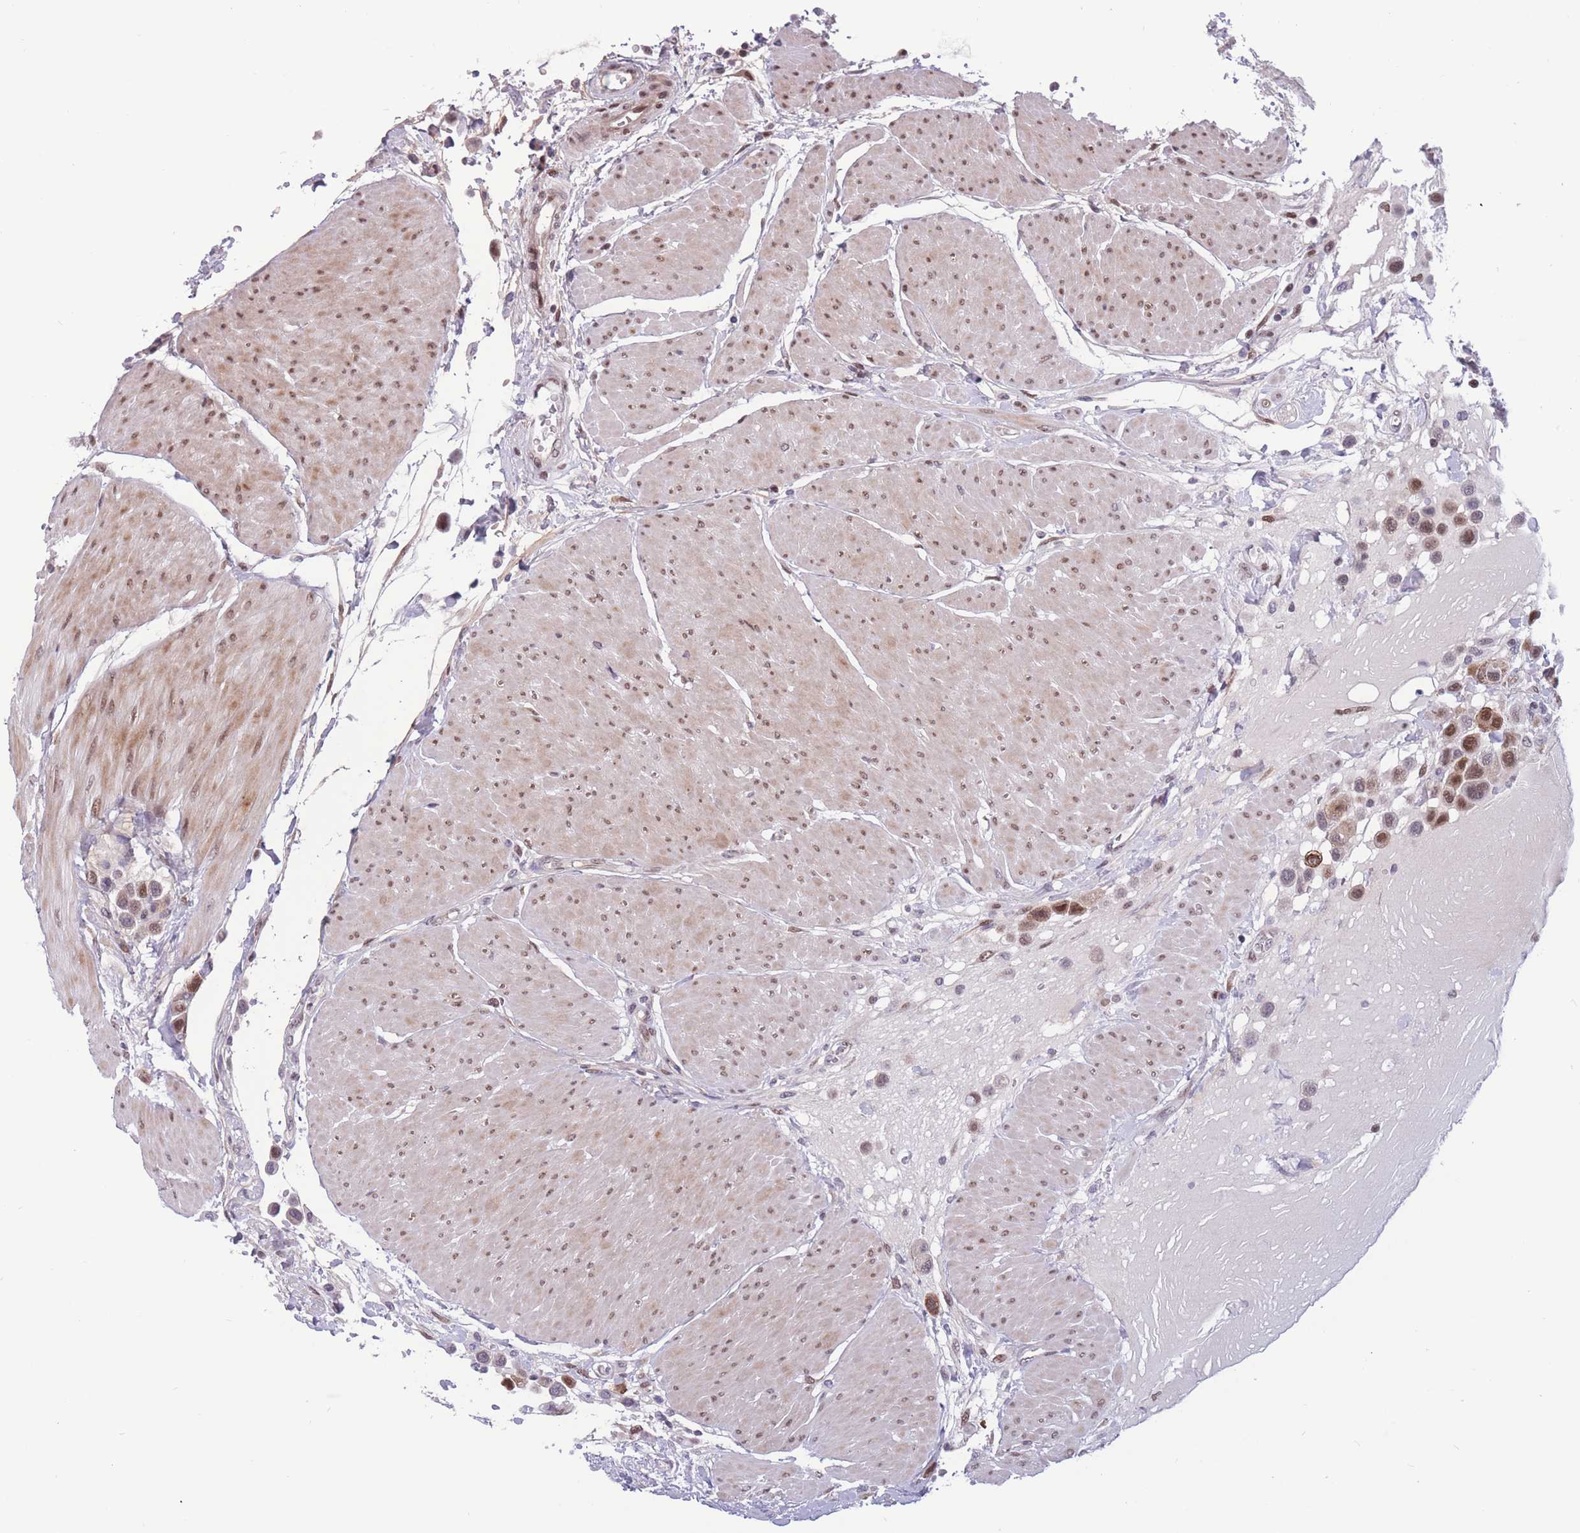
{"staining": {"intensity": "moderate", "quantity": ">75%", "location": "nuclear"}, "tissue": "urothelial cancer", "cell_type": "Tumor cells", "image_type": "cancer", "snomed": [{"axis": "morphology", "description": "Urothelial carcinoma, High grade"}, {"axis": "topography", "description": "Urinary bladder"}], "caption": "High-grade urothelial carcinoma tissue reveals moderate nuclear positivity in about >75% of tumor cells, visualized by immunohistochemistry.", "gene": "BCL9L", "patient": {"sex": "male", "age": 50}}